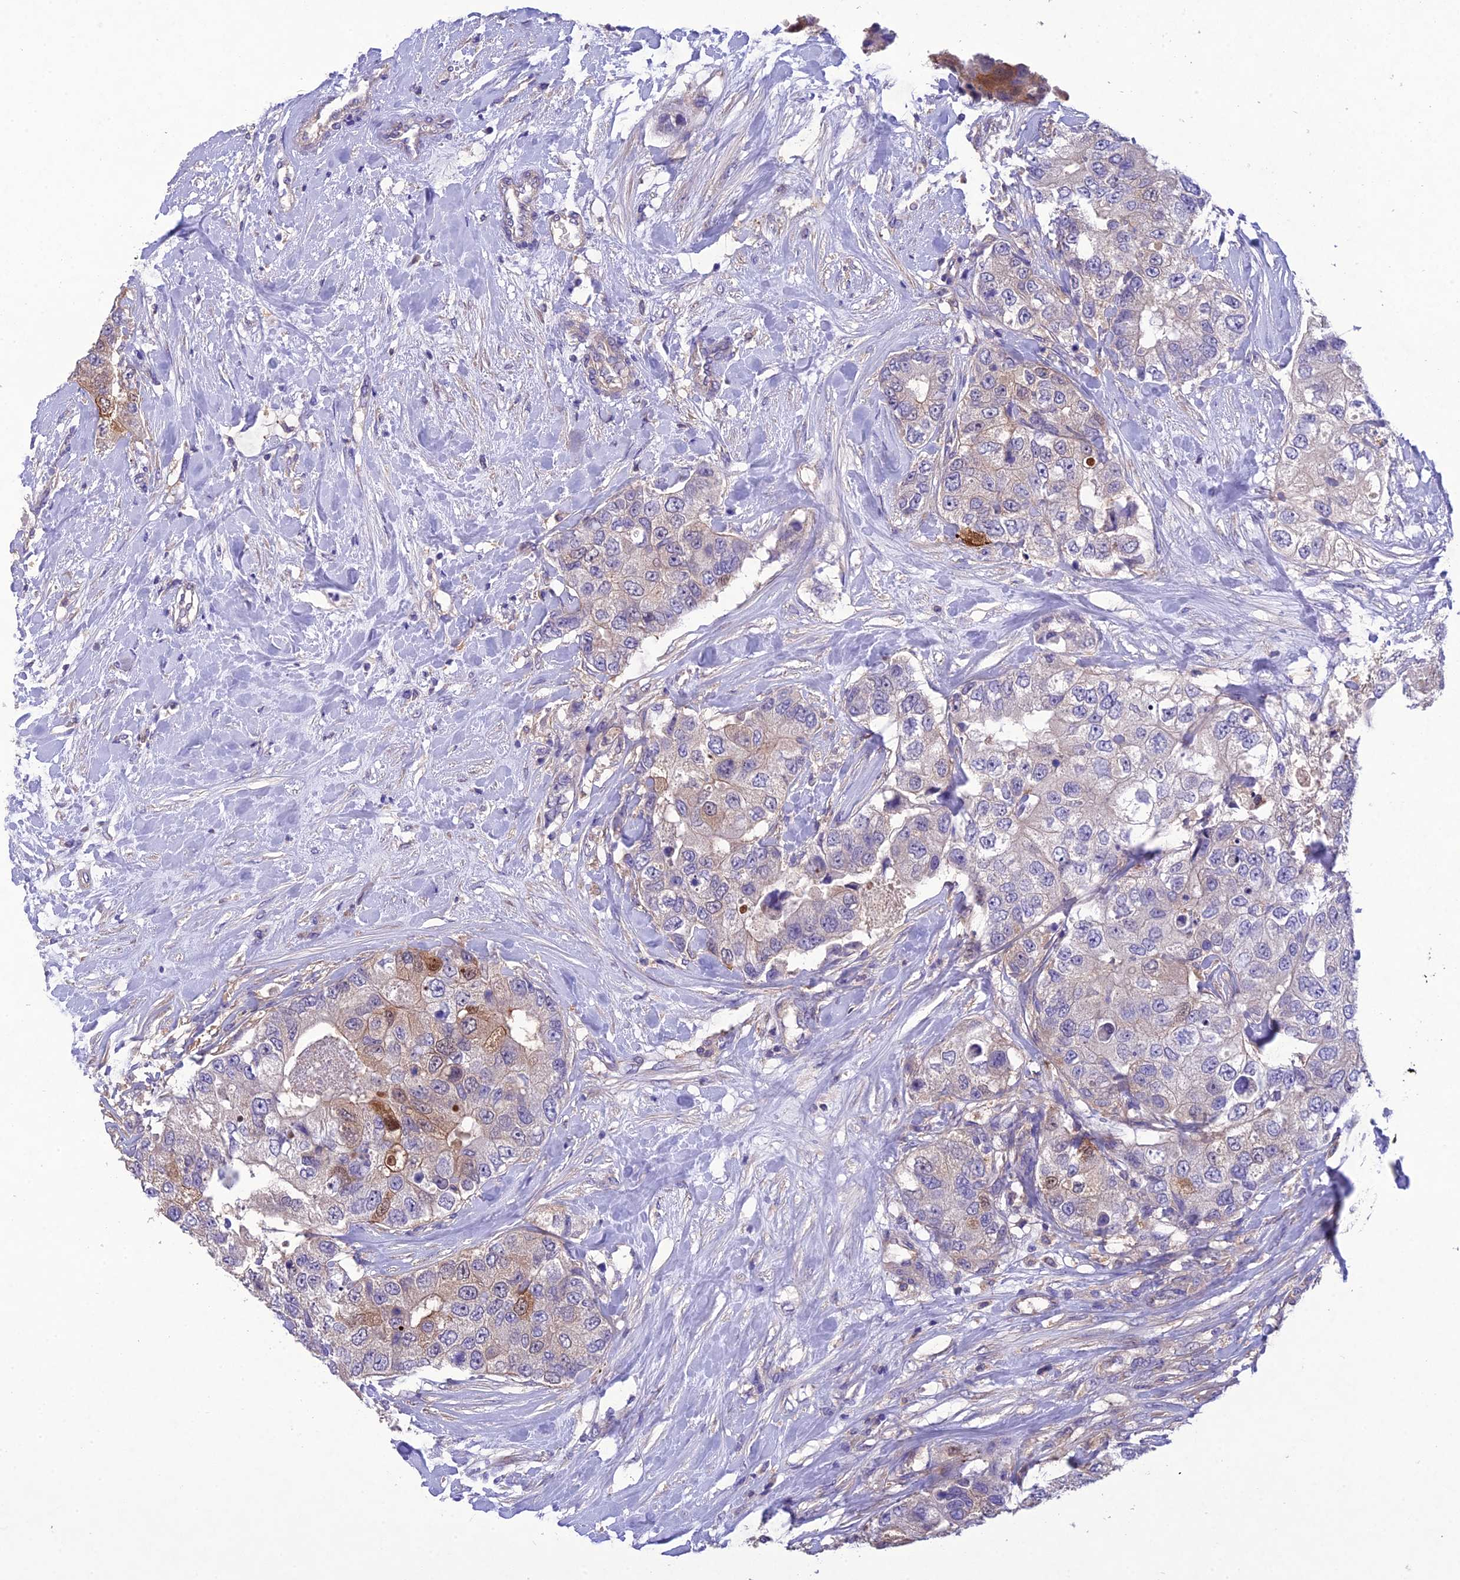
{"staining": {"intensity": "moderate", "quantity": "<25%", "location": "cytoplasmic/membranous"}, "tissue": "breast cancer", "cell_type": "Tumor cells", "image_type": "cancer", "snomed": [{"axis": "morphology", "description": "Duct carcinoma"}, {"axis": "topography", "description": "Breast"}], "caption": "This is an image of immunohistochemistry (IHC) staining of breast cancer, which shows moderate positivity in the cytoplasmic/membranous of tumor cells.", "gene": "SNX24", "patient": {"sex": "female", "age": 62}}